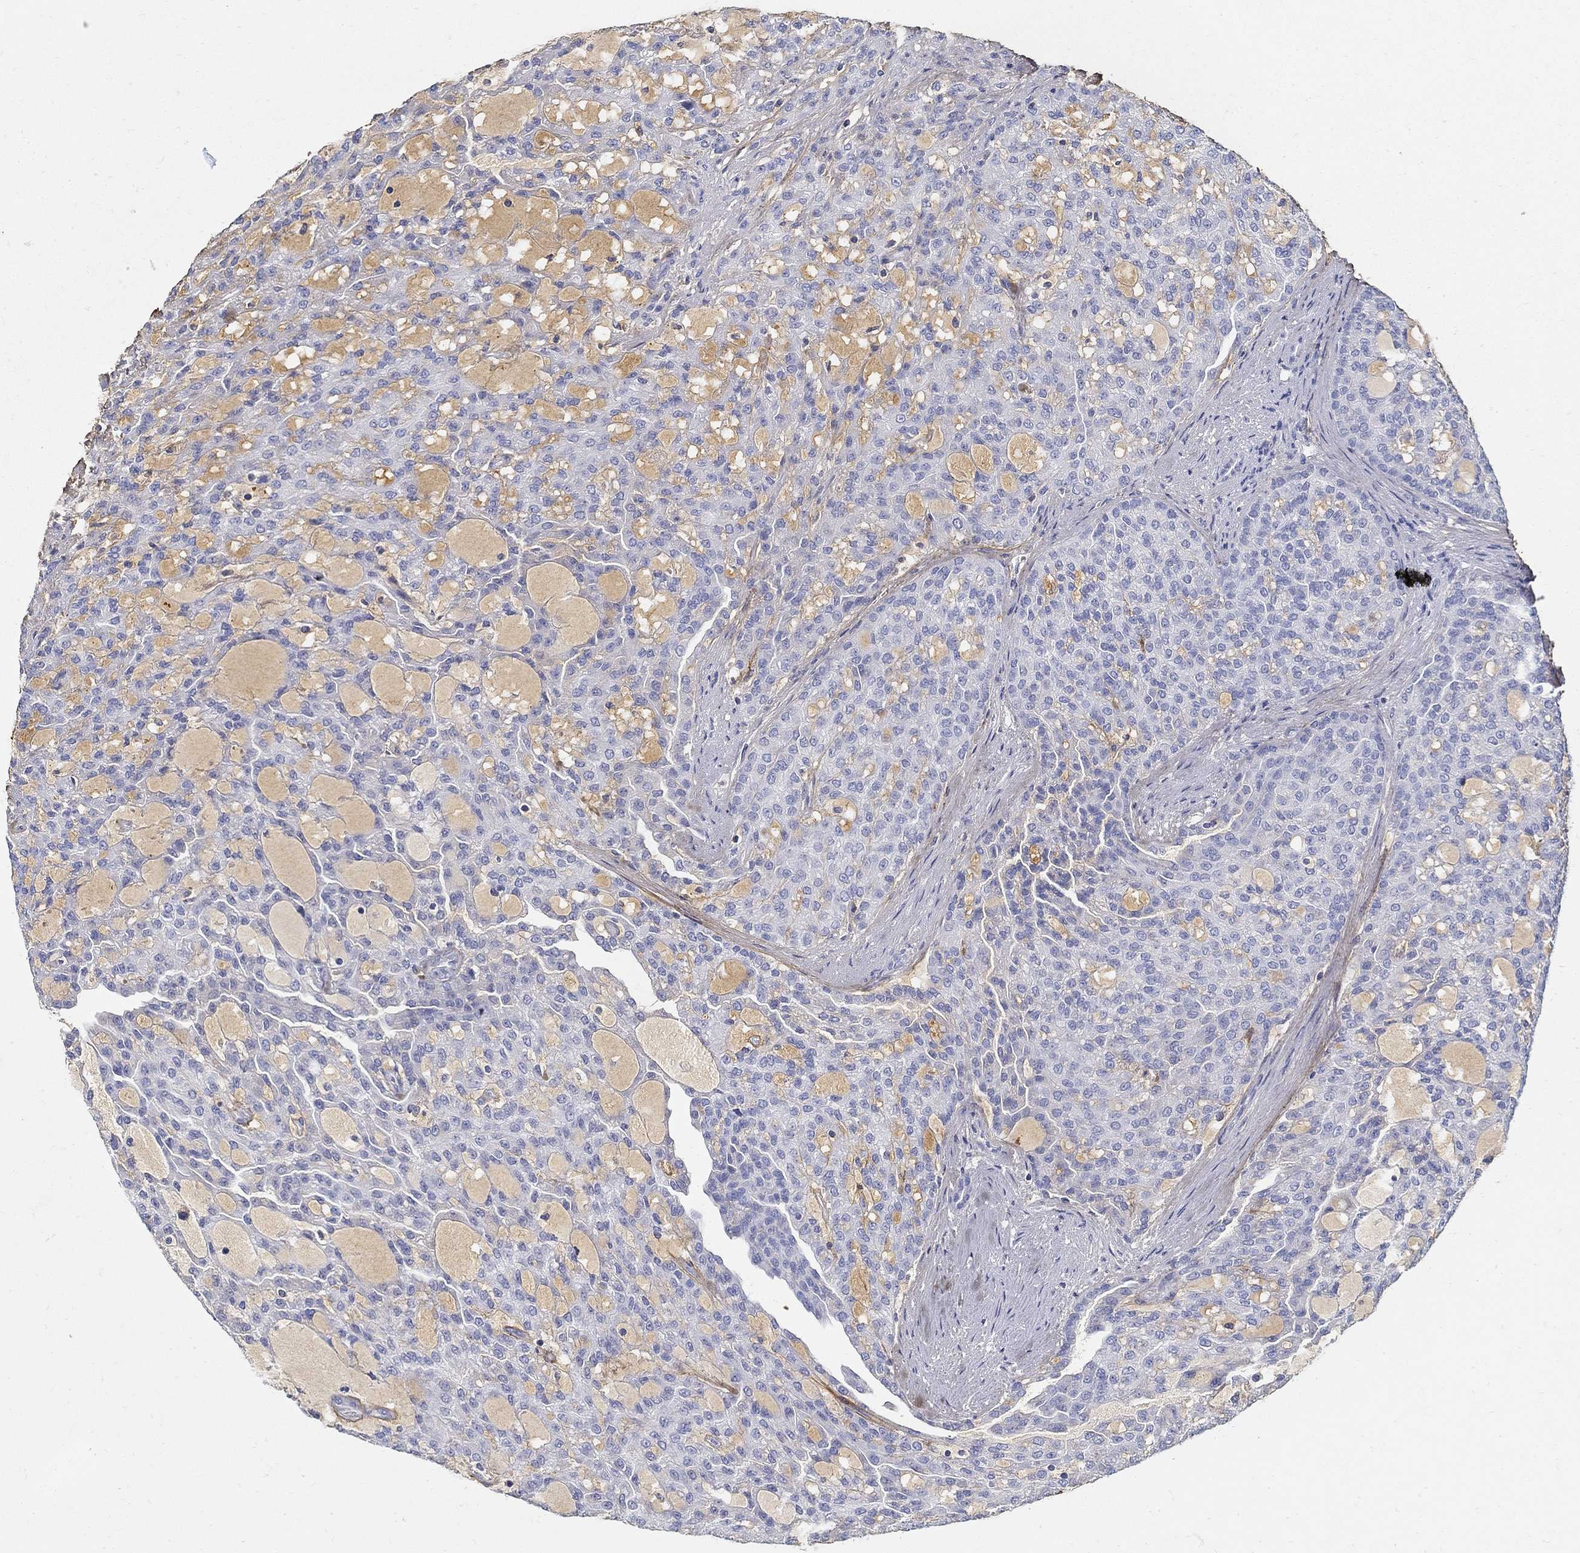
{"staining": {"intensity": "negative", "quantity": "none", "location": "none"}, "tissue": "renal cancer", "cell_type": "Tumor cells", "image_type": "cancer", "snomed": [{"axis": "morphology", "description": "Adenocarcinoma, NOS"}, {"axis": "topography", "description": "Kidney"}], "caption": "High power microscopy image of an immunohistochemistry image of renal cancer, revealing no significant expression in tumor cells.", "gene": "TGFBI", "patient": {"sex": "male", "age": 63}}